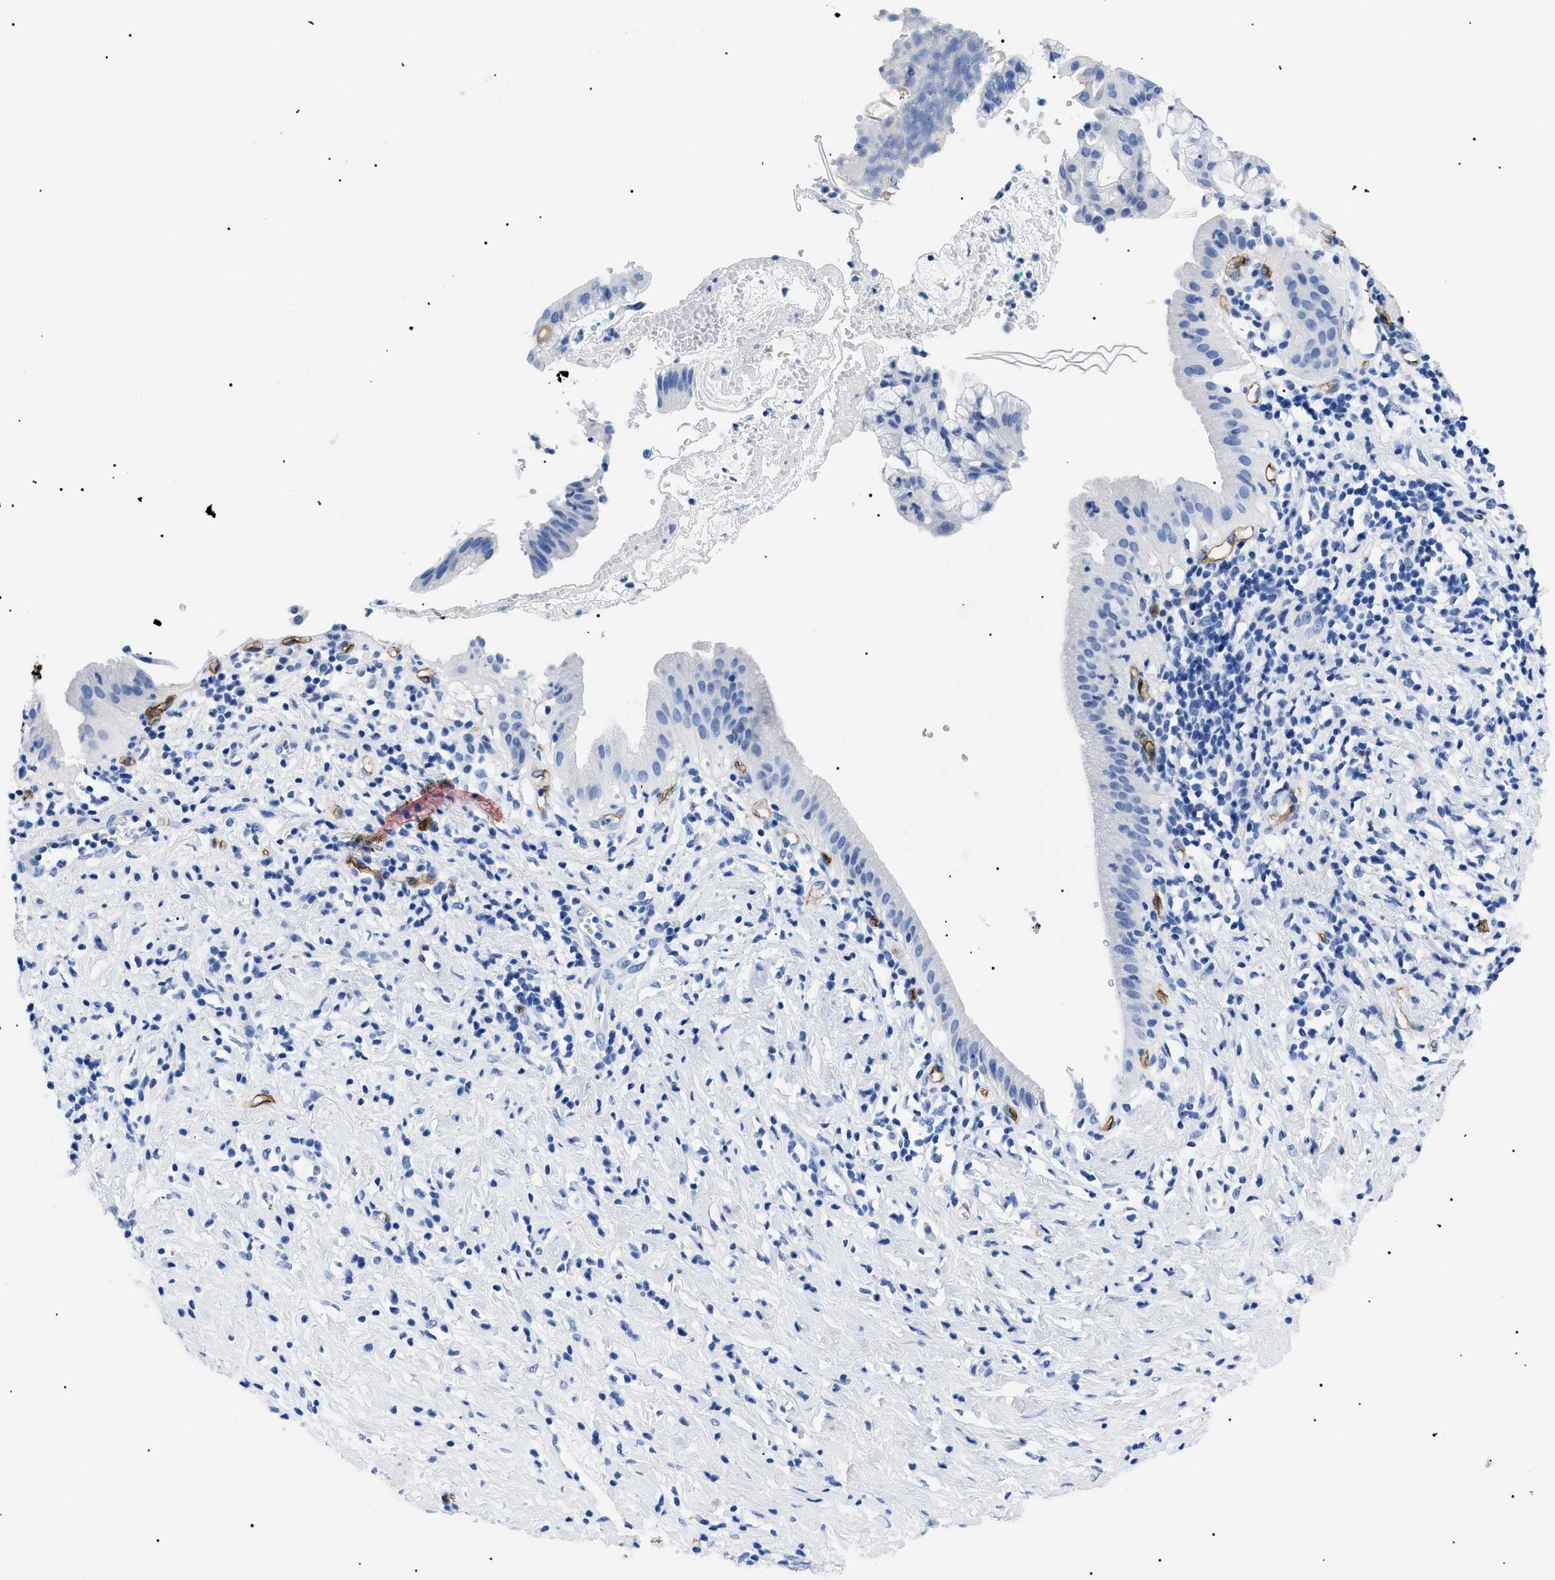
{"staining": {"intensity": "negative", "quantity": "none", "location": "none"}, "tissue": "pancreatic cancer", "cell_type": "Tumor cells", "image_type": "cancer", "snomed": [{"axis": "morphology", "description": "Adenocarcinoma, NOS"}, {"axis": "morphology", "description": "Adenocarcinoma, metastatic, NOS"}, {"axis": "topography", "description": "Lymph node"}, {"axis": "topography", "description": "Pancreas"}, {"axis": "topography", "description": "Duodenum"}], "caption": "A high-resolution image shows IHC staining of pancreatic adenocarcinoma, which shows no significant expression in tumor cells.", "gene": "PODXL", "patient": {"sex": "female", "age": 64}}